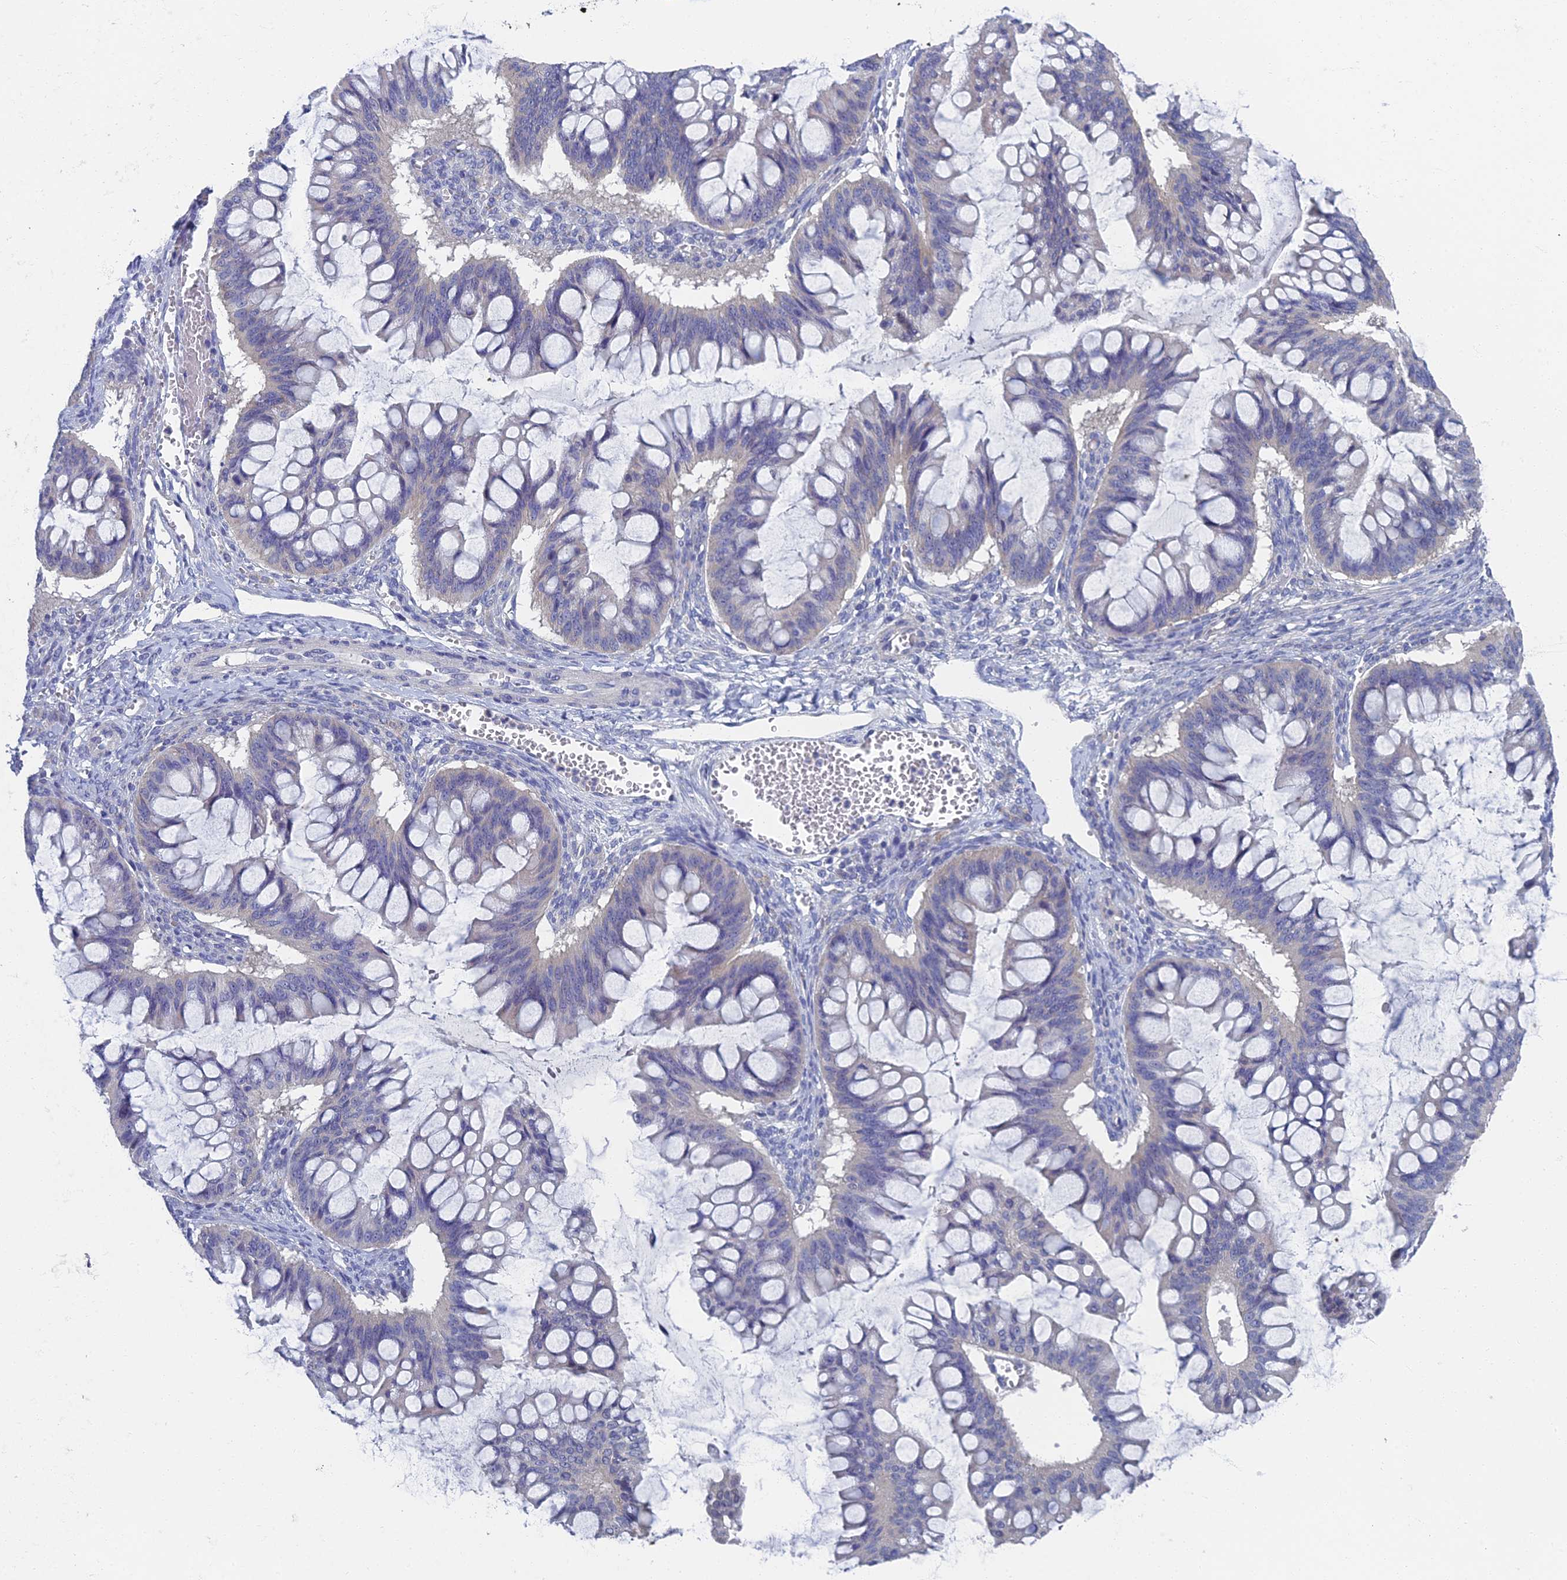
{"staining": {"intensity": "negative", "quantity": "none", "location": "none"}, "tissue": "ovarian cancer", "cell_type": "Tumor cells", "image_type": "cancer", "snomed": [{"axis": "morphology", "description": "Cystadenocarcinoma, mucinous, NOS"}, {"axis": "topography", "description": "Ovary"}], "caption": "Human ovarian cancer stained for a protein using immunohistochemistry reveals no expression in tumor cells.", "gene": "SPIN4", "patient": {"sex": "female", "age": 73}}